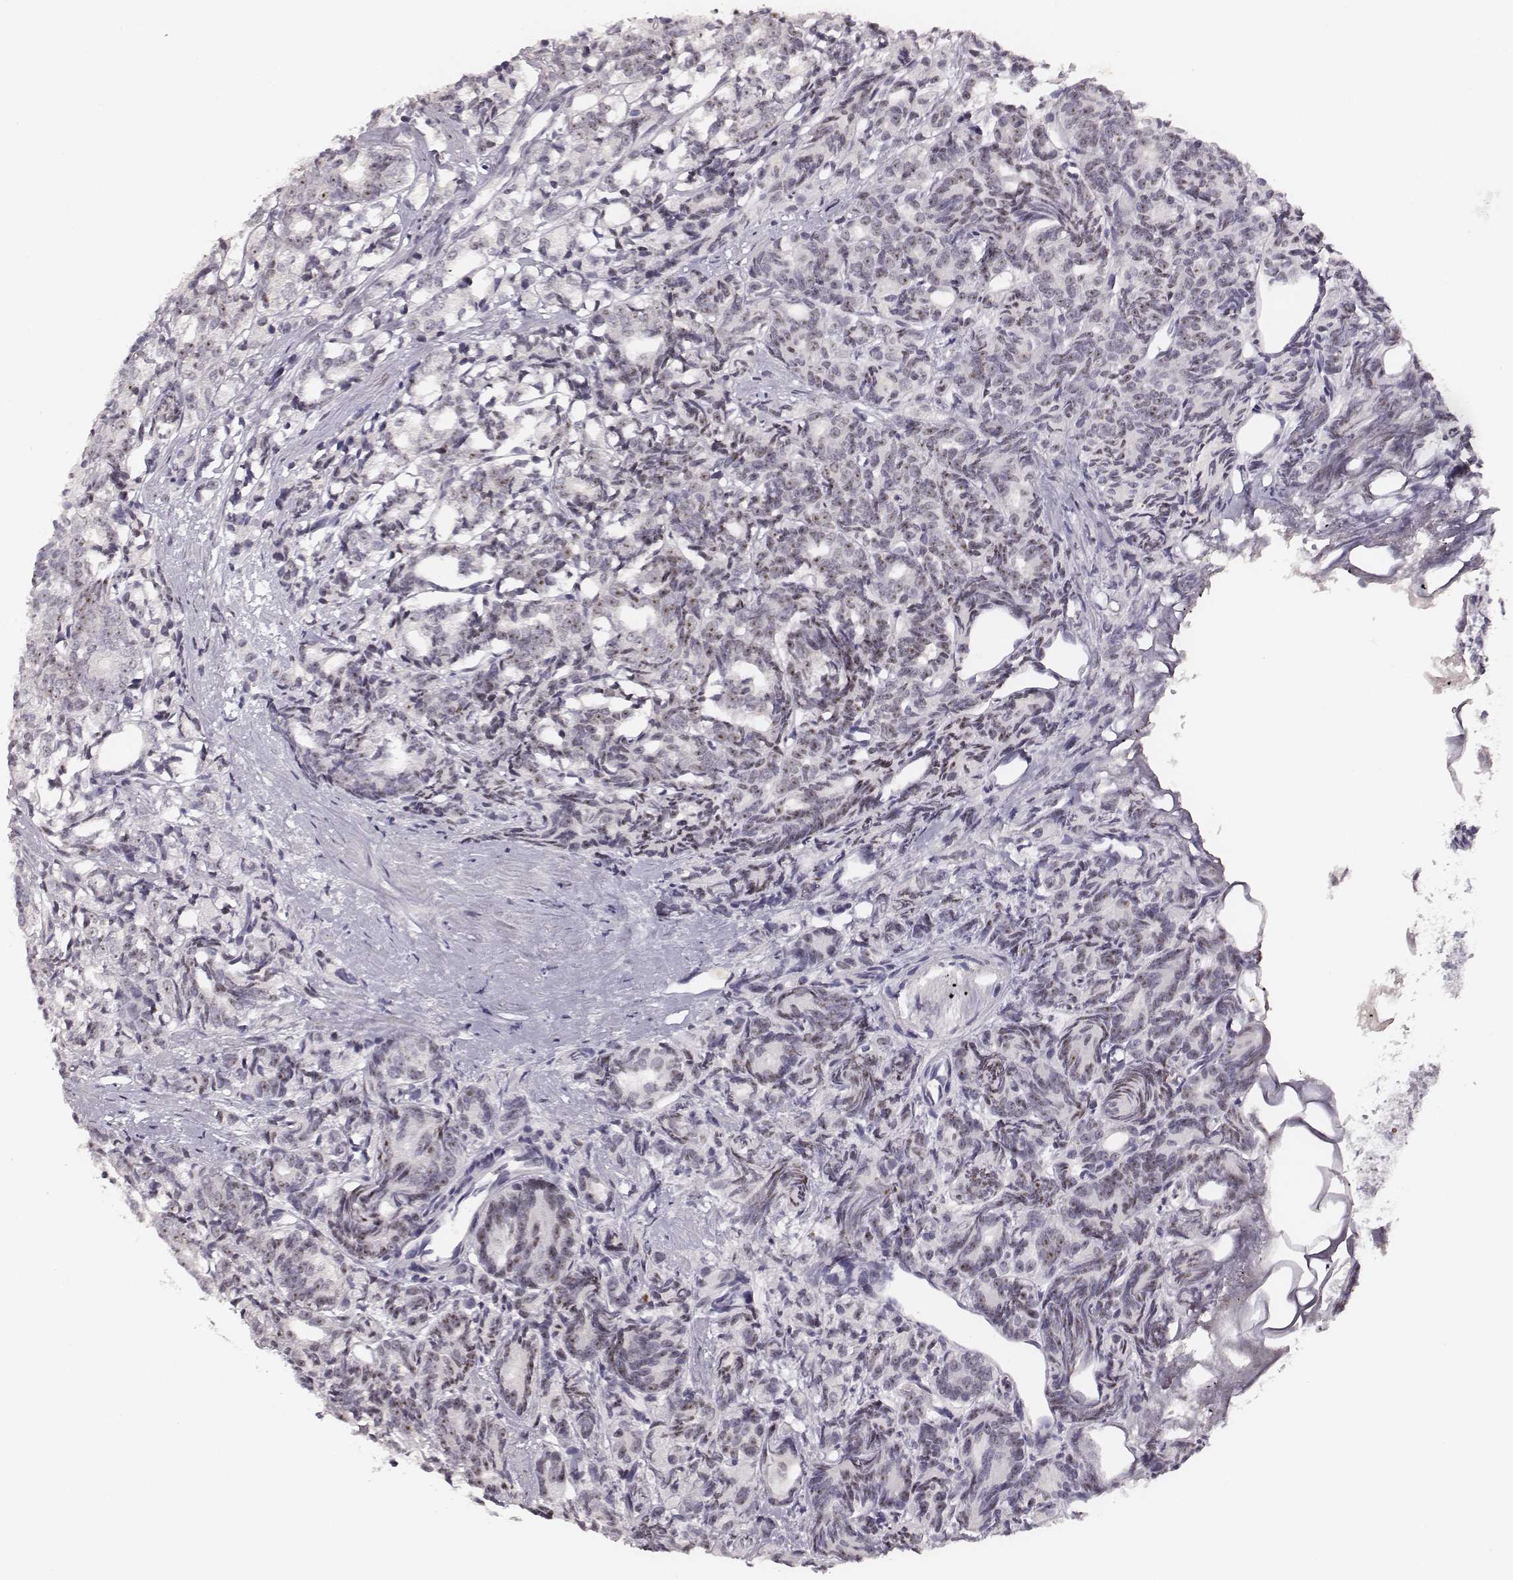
{"staining": {"intensity": "moderate", "quantity": "25%-75%", "location": "nuclear"}, "tissue": "prostate cancer", "cell_type": "Tumor cells", "image_type": "cancer", "snomed": [{"axis": "morphology", "description": "Adenocarcinoma, High grade"}, {"axis": "topography", "description": "Prostate"}], "caption": "Protein expression analysis of prostate cancer (adenocarcinoma (high-grade)) demonstrates moderate nuclear expression in approximately 25%-75% of tumor cells.", "gene": "NIFK", "patient": {"sex": "male", "age": 53}}